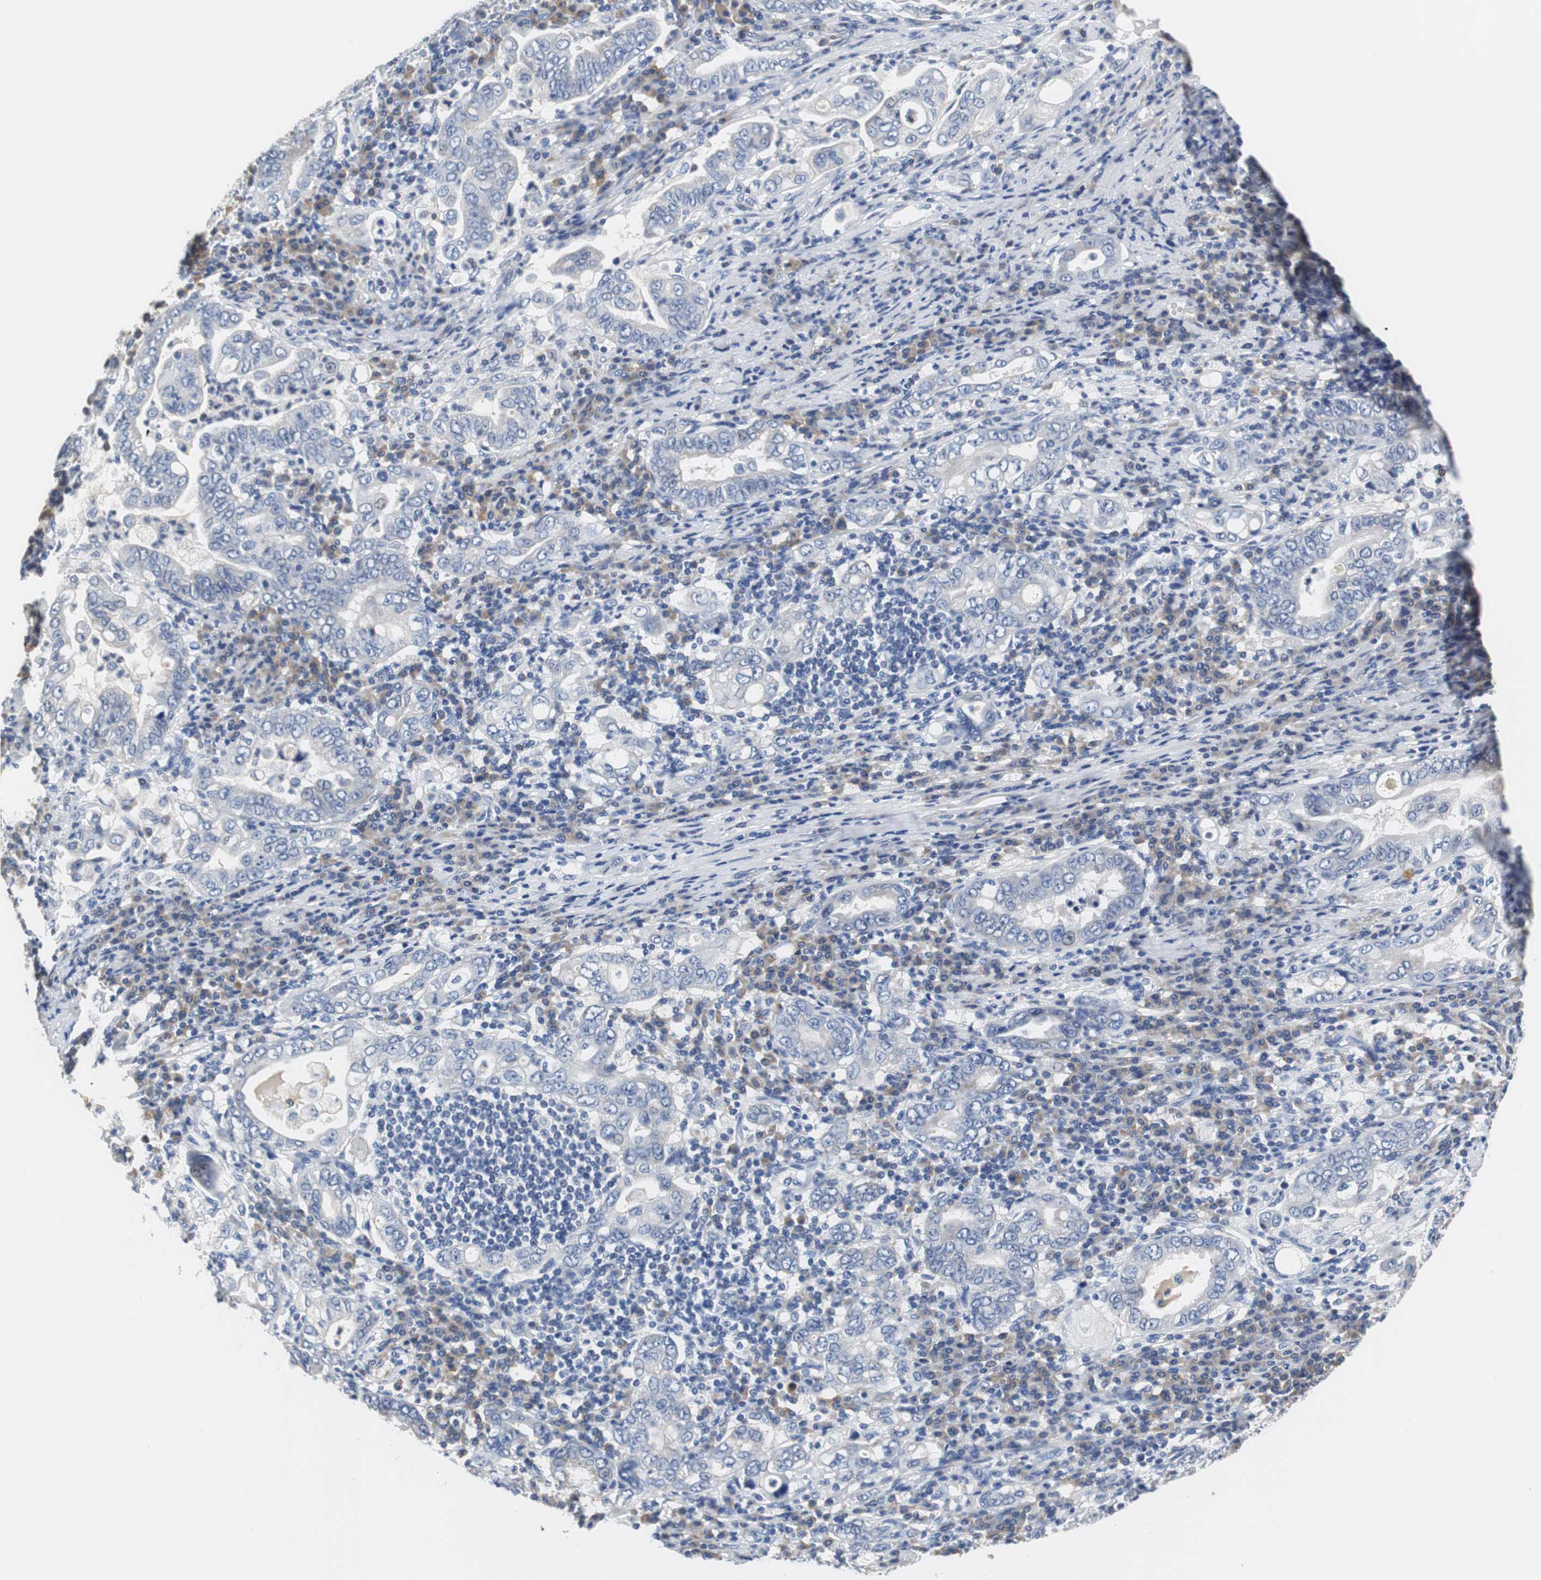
{"staining": {"intensity": "negative", "quantity": "none", "location": "none"}, "tissue": "stomach cancer", "cell_type": "Tumor cells", "image_type": "cancer", "snomed": [{"axis": "morphology", "description": "Normal tissue, NOS"}, {"axis": "morphology", "description": "Adenocarcinoma, NOS"}, {"axis": "topography", "description": "Esophagus"}, {"axis": "topography", "description": "Stomach, upper"}, {"axis": "topography", "description": "Peripheral nerve tissue"}], "caption": "Tumor cells show no significant protein staining in stomach adenocarcinoma.", "gene": "PCK1", "patient": {"sex": "male", "age": 62}}